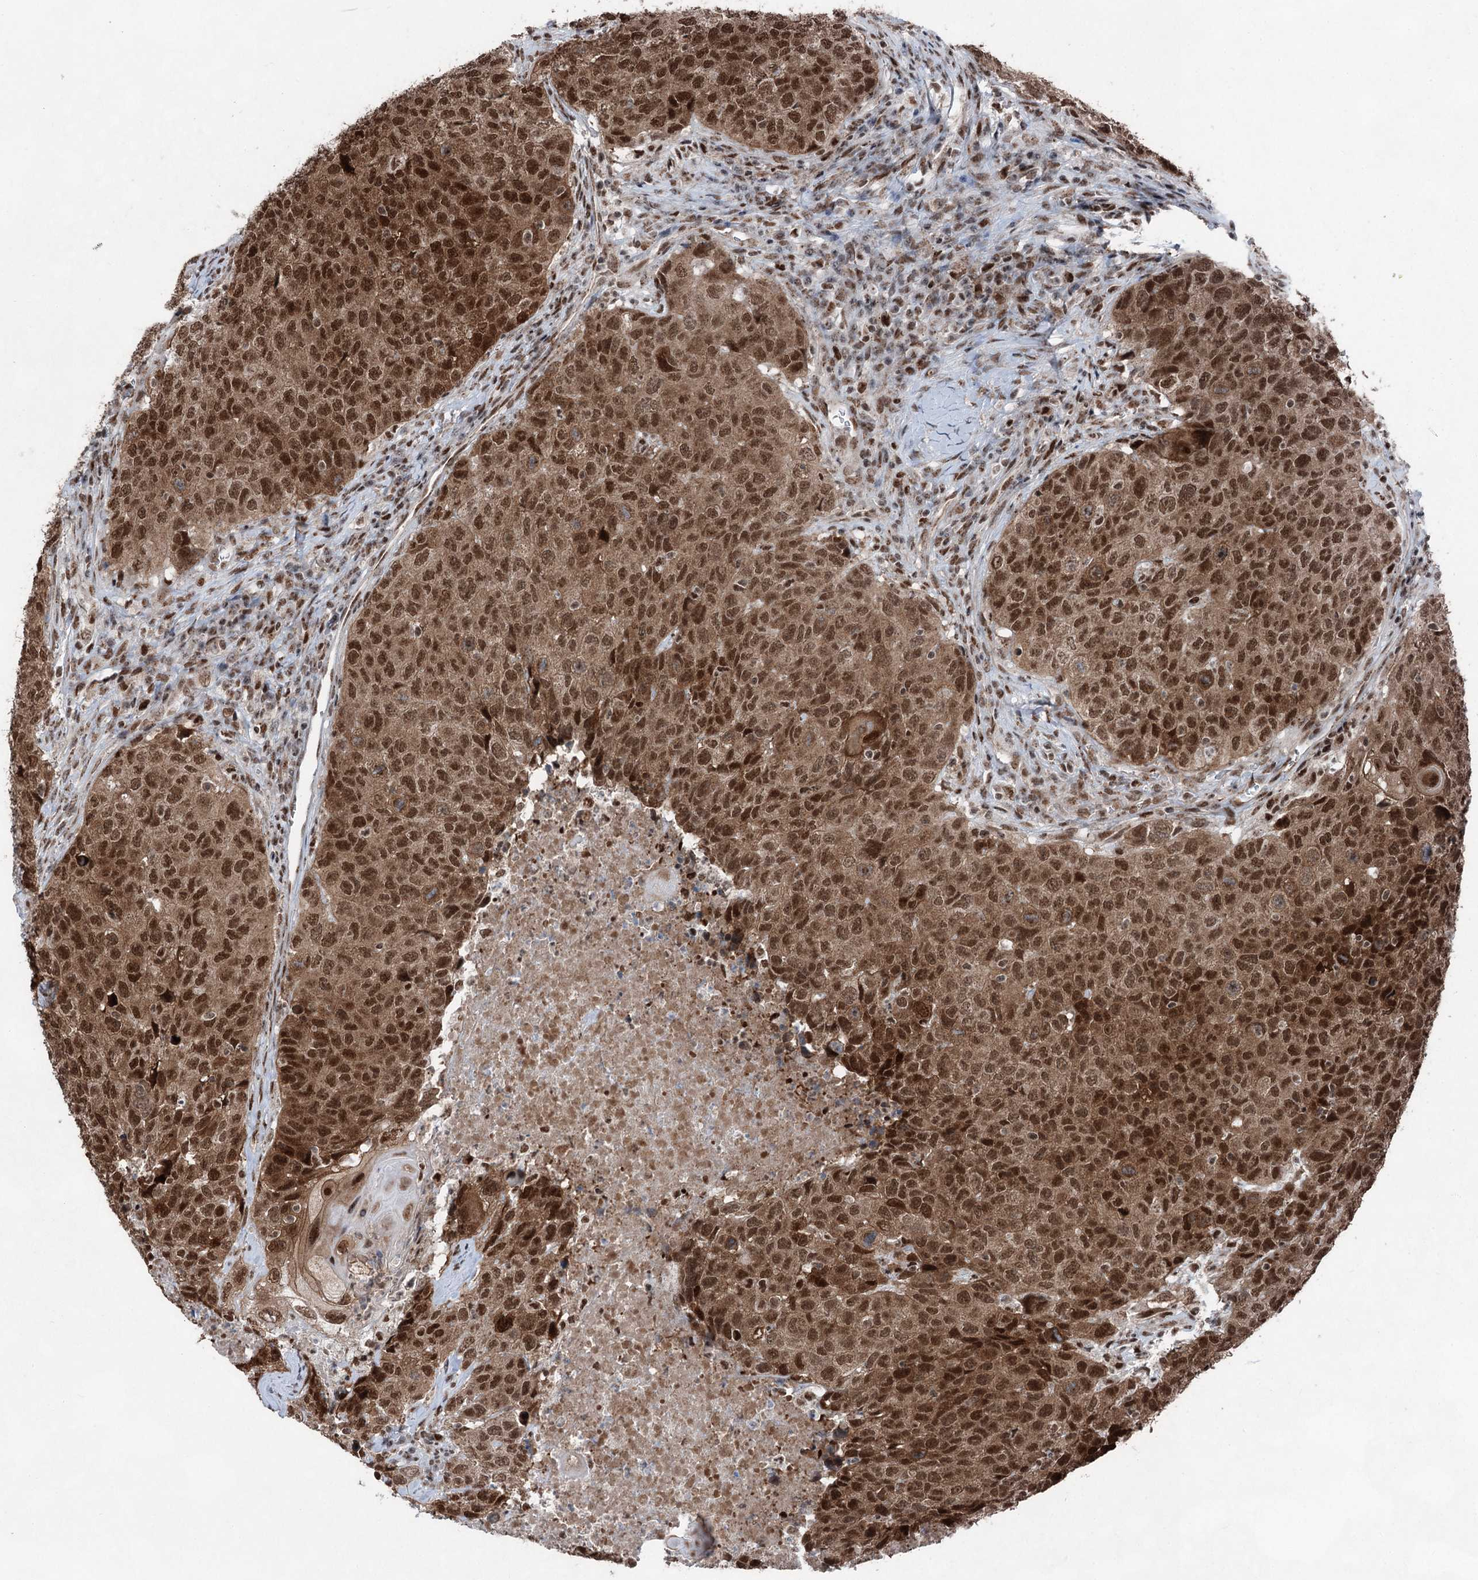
{"staining": {"intensity": "strong", "quantity": ">75%", "location": "cytoplasmic/membranous,nuclear"}, "tissue": "head and neck cancer", "cell_type": "Tumor cells", "image_type": "cancer", "snomed": [{"axis": "morphology", "description": "Squamous cell carcinoma, NOS"}, {"axis": "topography", "description": "Head-Neck"}], "caption": "The image displays immunohistochemical staining of squamous cell carcinoma (head and neck). There is strong cytoplasmic/membranous and nuclear positivity is appreciated in about >75% of tumor cells. The protein is shown in brown color, while the nuclei are stained blue.", "gene": "ZCCHC8", "patient": {"sex": "male", "age": 66}}